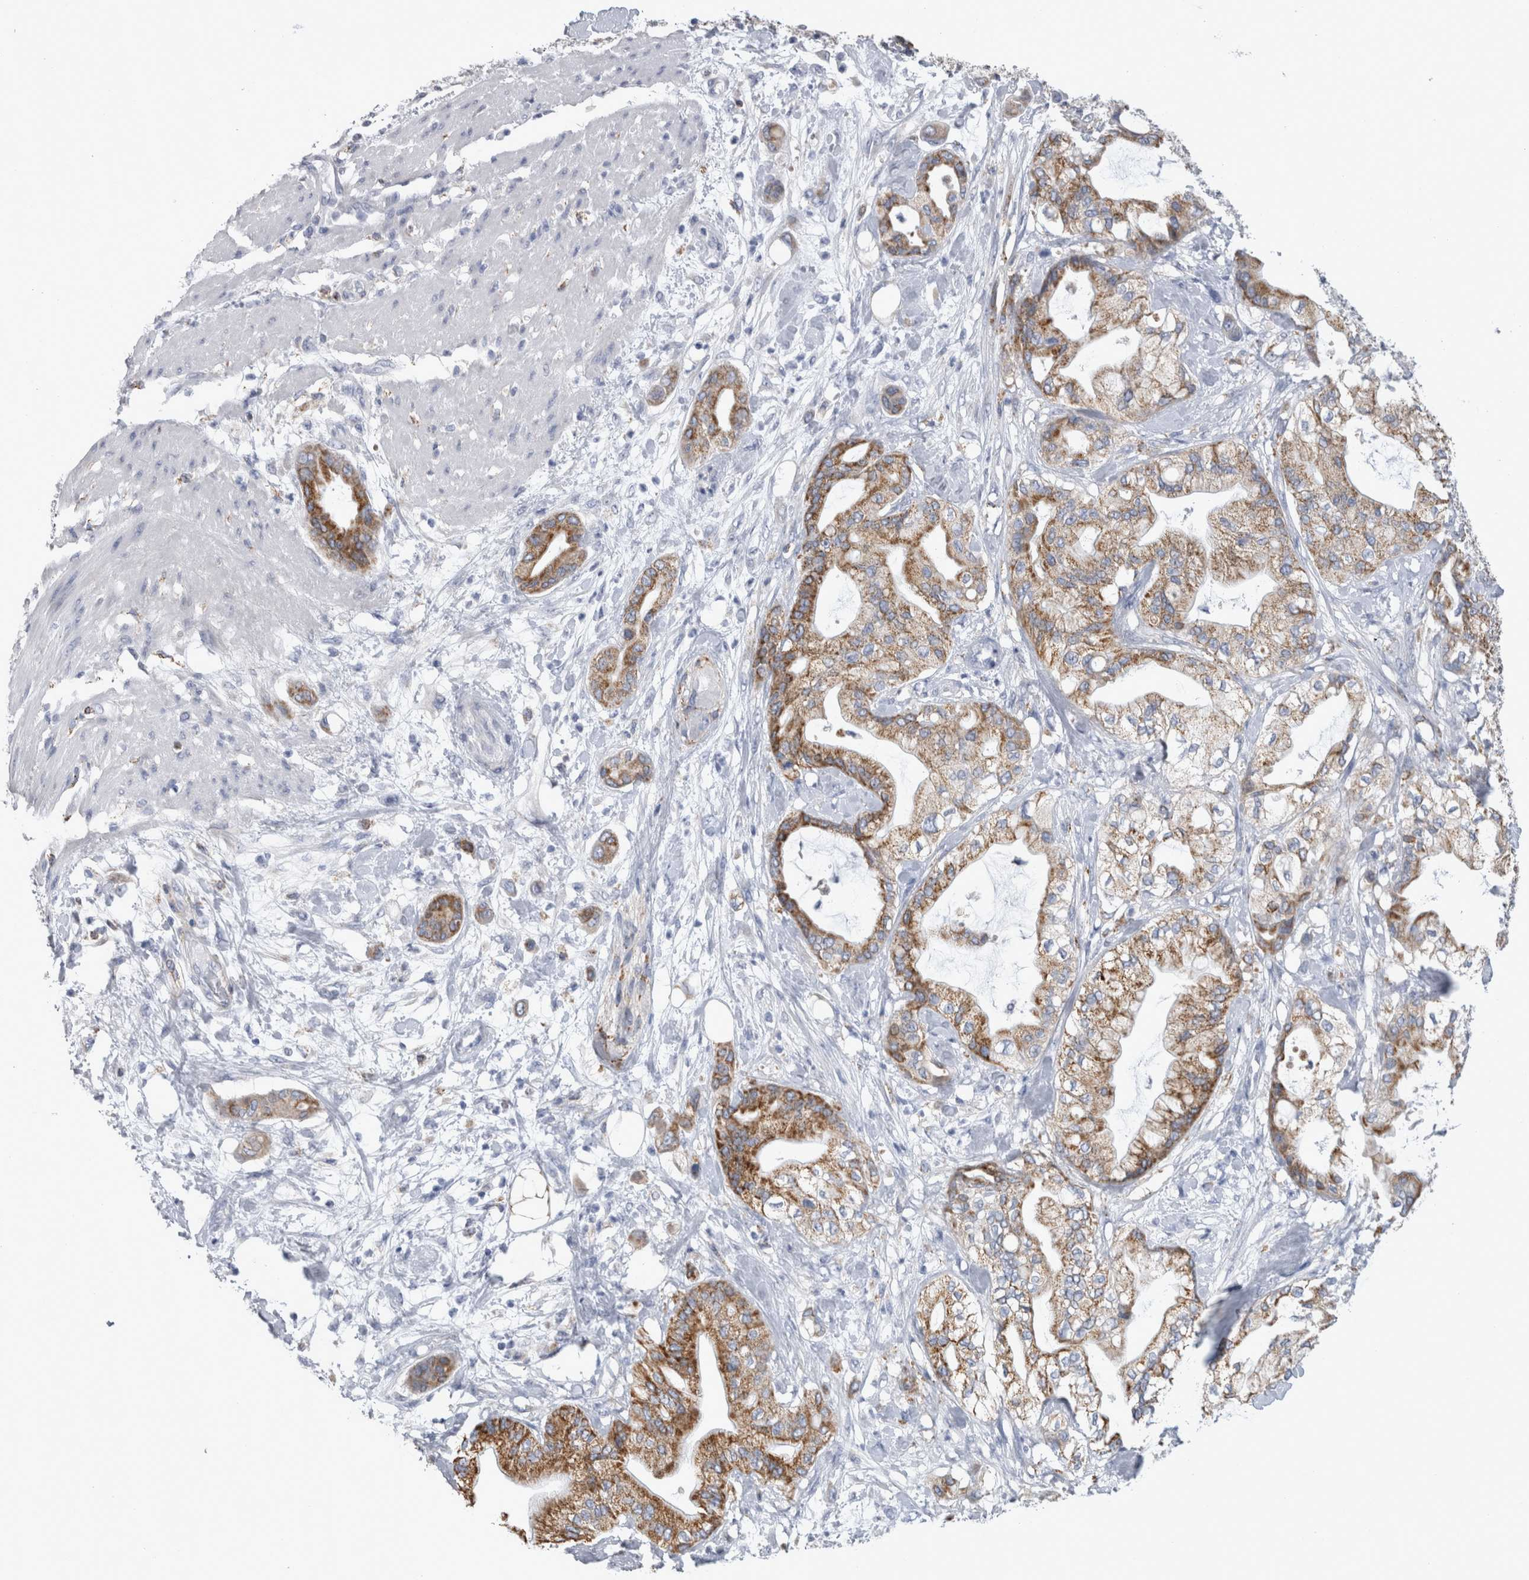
{"staining": {"intensity": "moderate", "quantity": ">75%", "location": "cytoplasmic/membranous"}, "tissue": "pancreatic cancer", "cell_type": "Tumor cells", "image_type": "cancer", "snomed": [{"axis": "morphology", "description": "Adenocarcinoma, NOS"}, {"axis": "morphology", "description": "Adenocarcinoma, metastatic, NOS"}, {"axis": "topography", "description": "Lymph node"}, {"axis": "topography", "description": "Pancreas"}, {"axis": "topography", "description": "Duodenum"}], "caption": "Immunohistochemical staining of human adenocarcinoma (pancreatic) demonstrates medium levels of moderate cytoplasmic/membranous positivity in approximately >75% of tumor cells.", "gene": "GATM", "patient": {"sex": "female", "age": 64}}